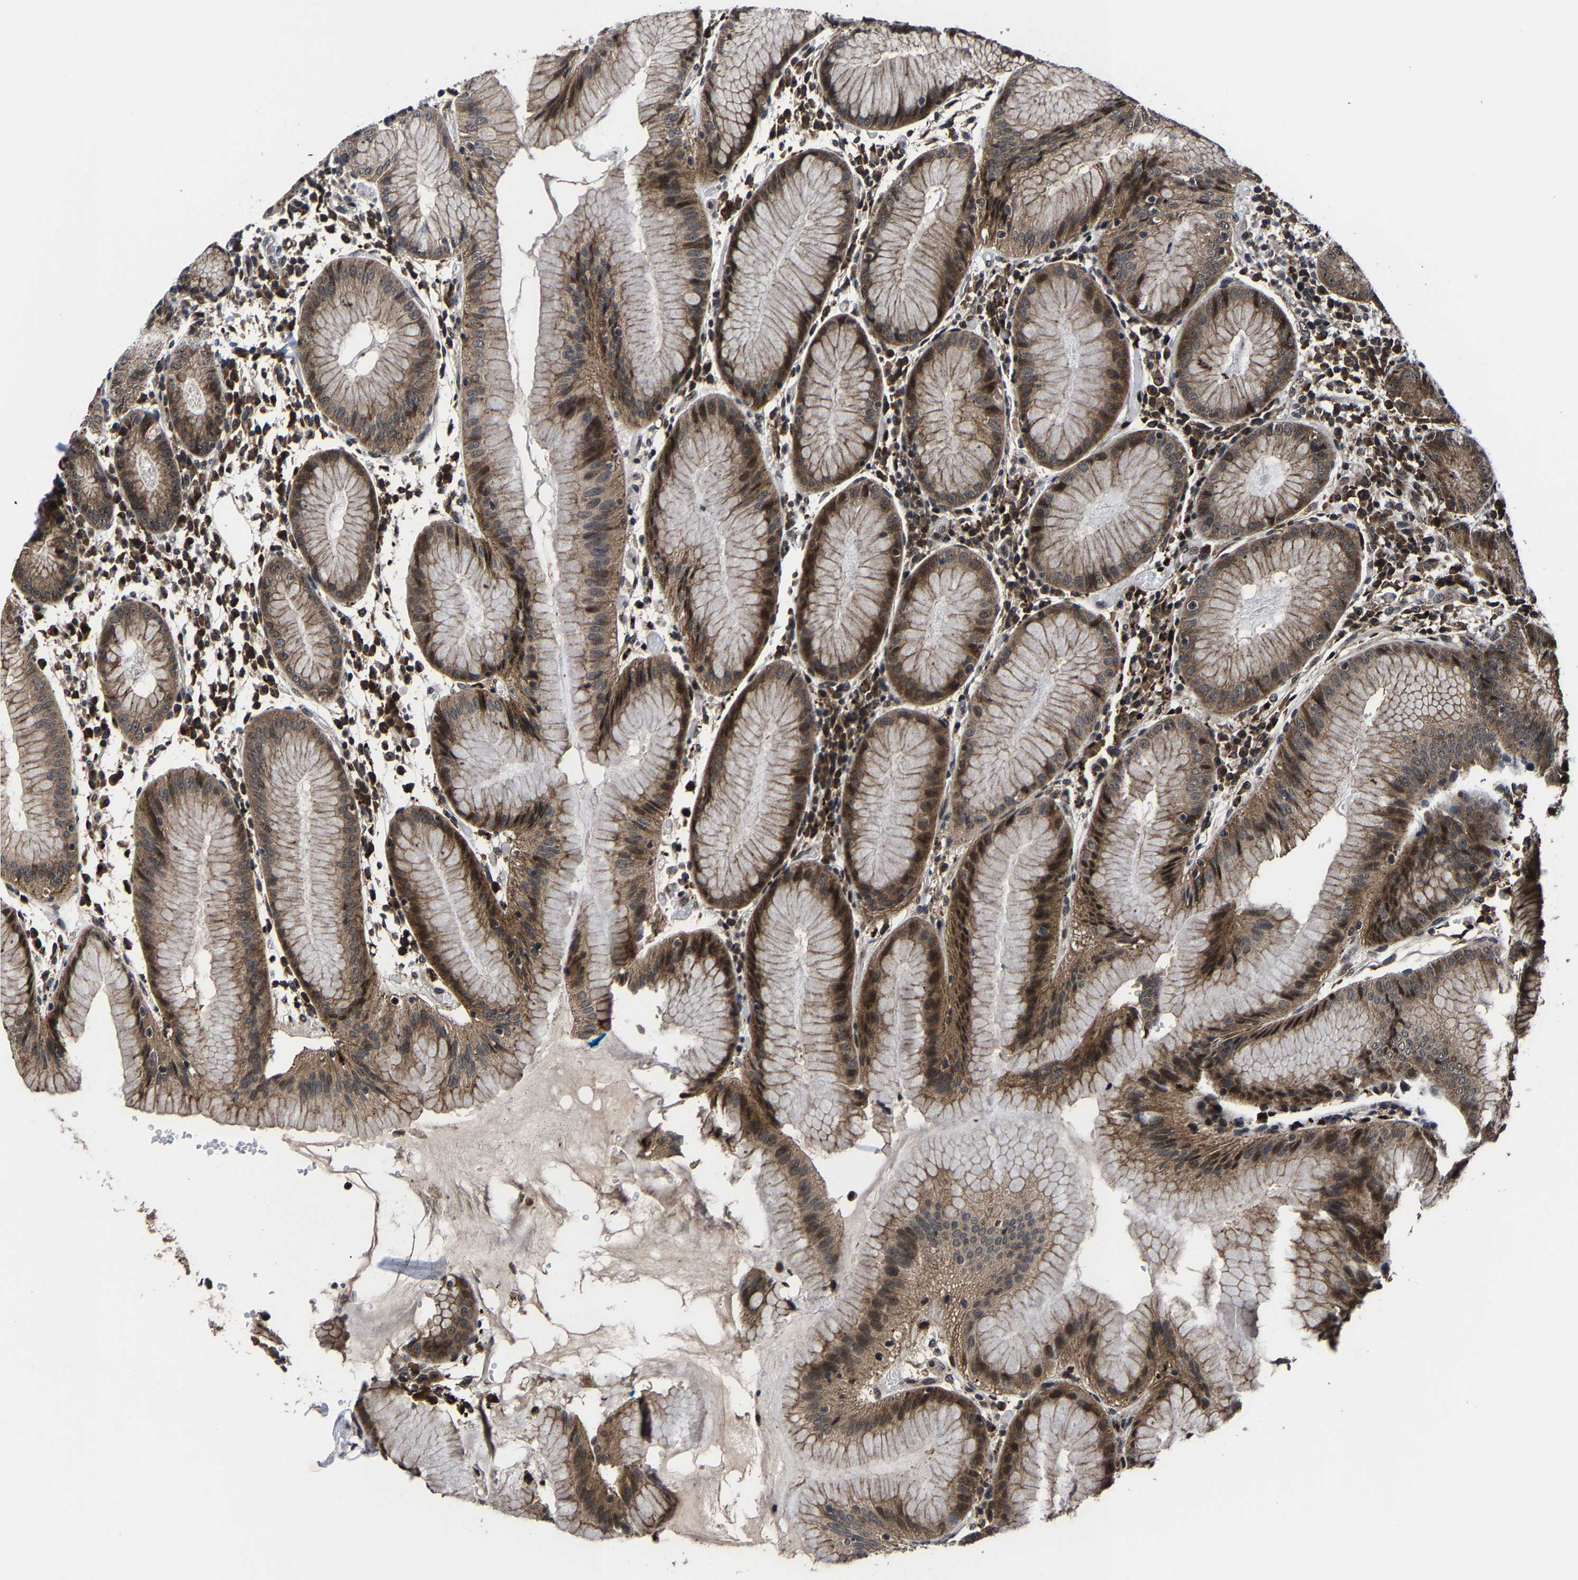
{"staining": {"intensity": "moderate", "quantity": ">75%", "location": "cytoplasmic/membranous,nuclear"}, "tissue": "stomach", "cell_type": "Glandular cells", "image_type": "normal", "snomed": [{"axis": "morphology", "description": "Normal tissue, NOS"}, {"axis": "topography", "description": "Stomach"}, {"axis": "topography", "description": "Stomach, lower"}], "caption": "The image demonstrates staining of benign stomach, revealing moderate cytoplasmic/membranous,nuclear protein expression (brown color) within glandular cells. (DAB IHC with brightfield microscopy, high magnification).", "gene": "ZCCHC7", "patient": {"sex": "female", "age": 75}}